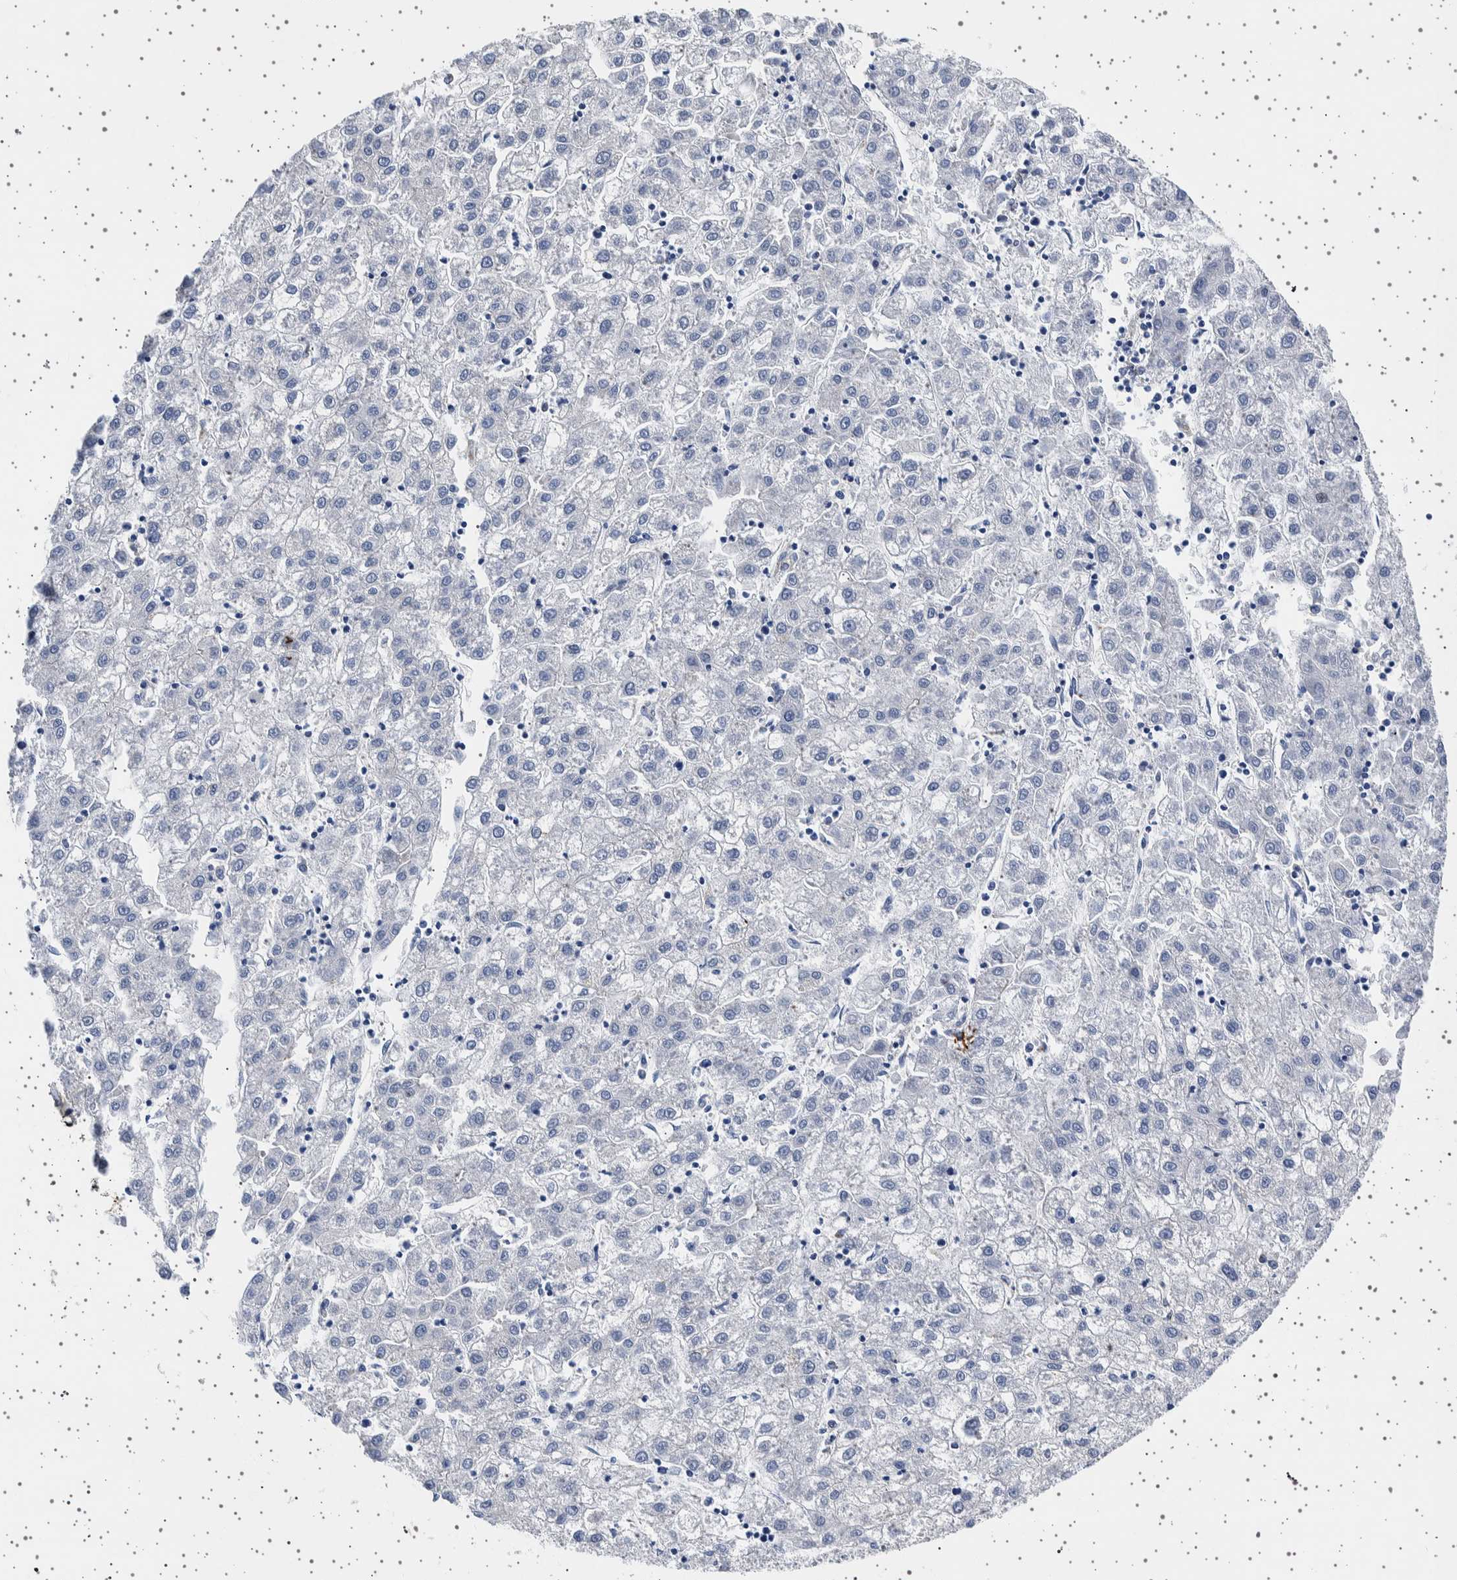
{"staining": {"intensity": "negative", "quantity": "none", "location": "none"}, "tissue": "liver cancer", "cell_type": "Tumor cells", "image_type": "cancer", "snomed": [{"axis": "morphology", "description": "Carcinoma, Hepatocellular, NOS"}, {"axis": "topography", "description": "Liver"}], "caption": "An immunohistochemistry (IHC) histopathology image of liver cancer (hepatocellular carcinoma) is shown. There is no staining in tumor cells of liver cancer (hepatocellular carcinoma). (Immunohistochemistry (ihc), brightfield microscopy, high magnification).", "gene": "SEPTIN4", "patient": {"sex": "male", "age": 72}}